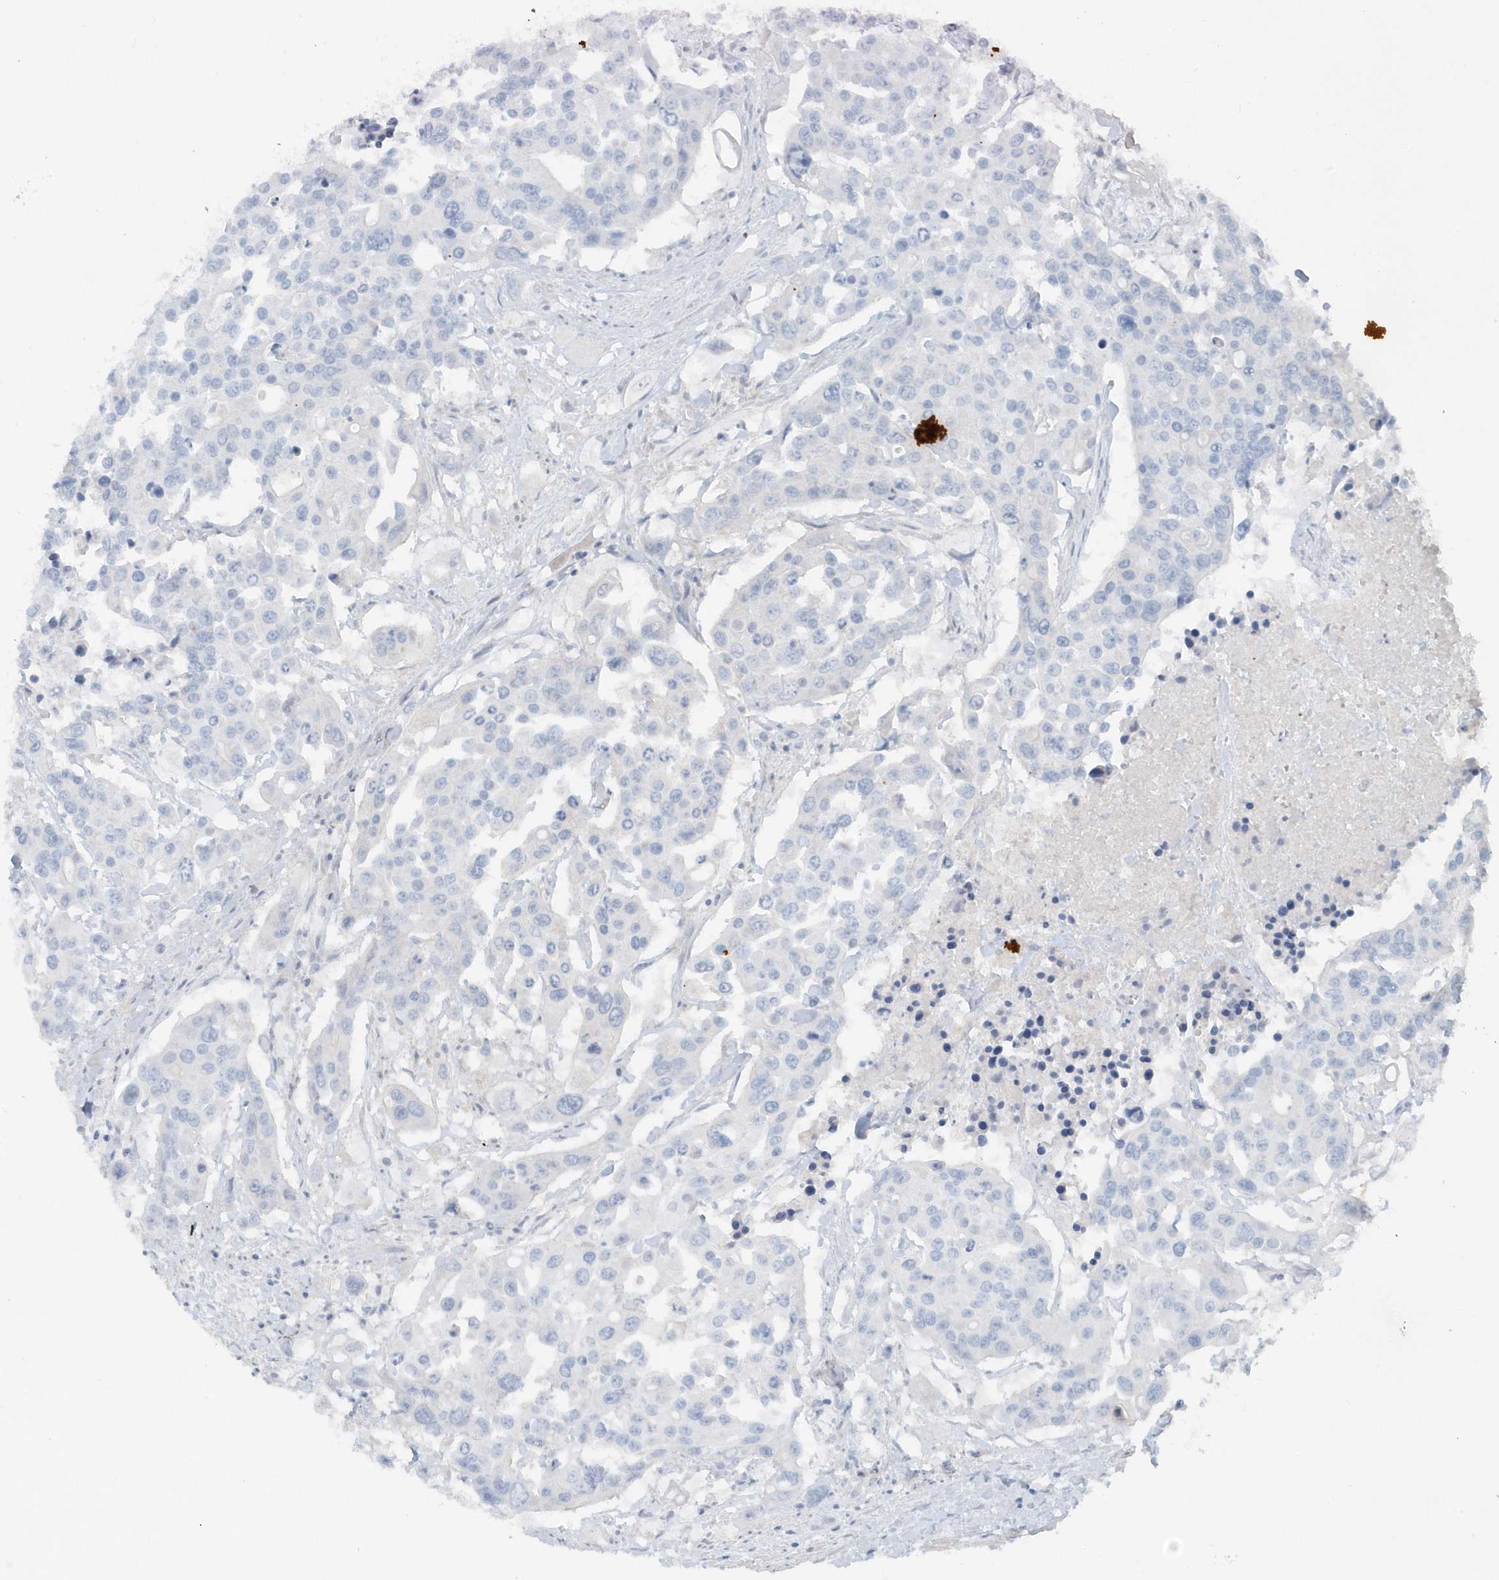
{"staining": {"intensity": "negative", "quantity": "none", "location": "none"}, "tissue": "colorectal cancer", "cell_type": "Tumor cells", "image_type": "cancer", "snomed": [{"axis": "morphology", "description": "Adenocarcinoma, NOS"}, {"axis": "topography", "description": "Colon"}], "caption": "Tumor cells are negative for brown protein staining in colorectal cancer (adenocarcinoma).", "gene": "ACTC1", "patient": {"sex": "male", "age": 77}}